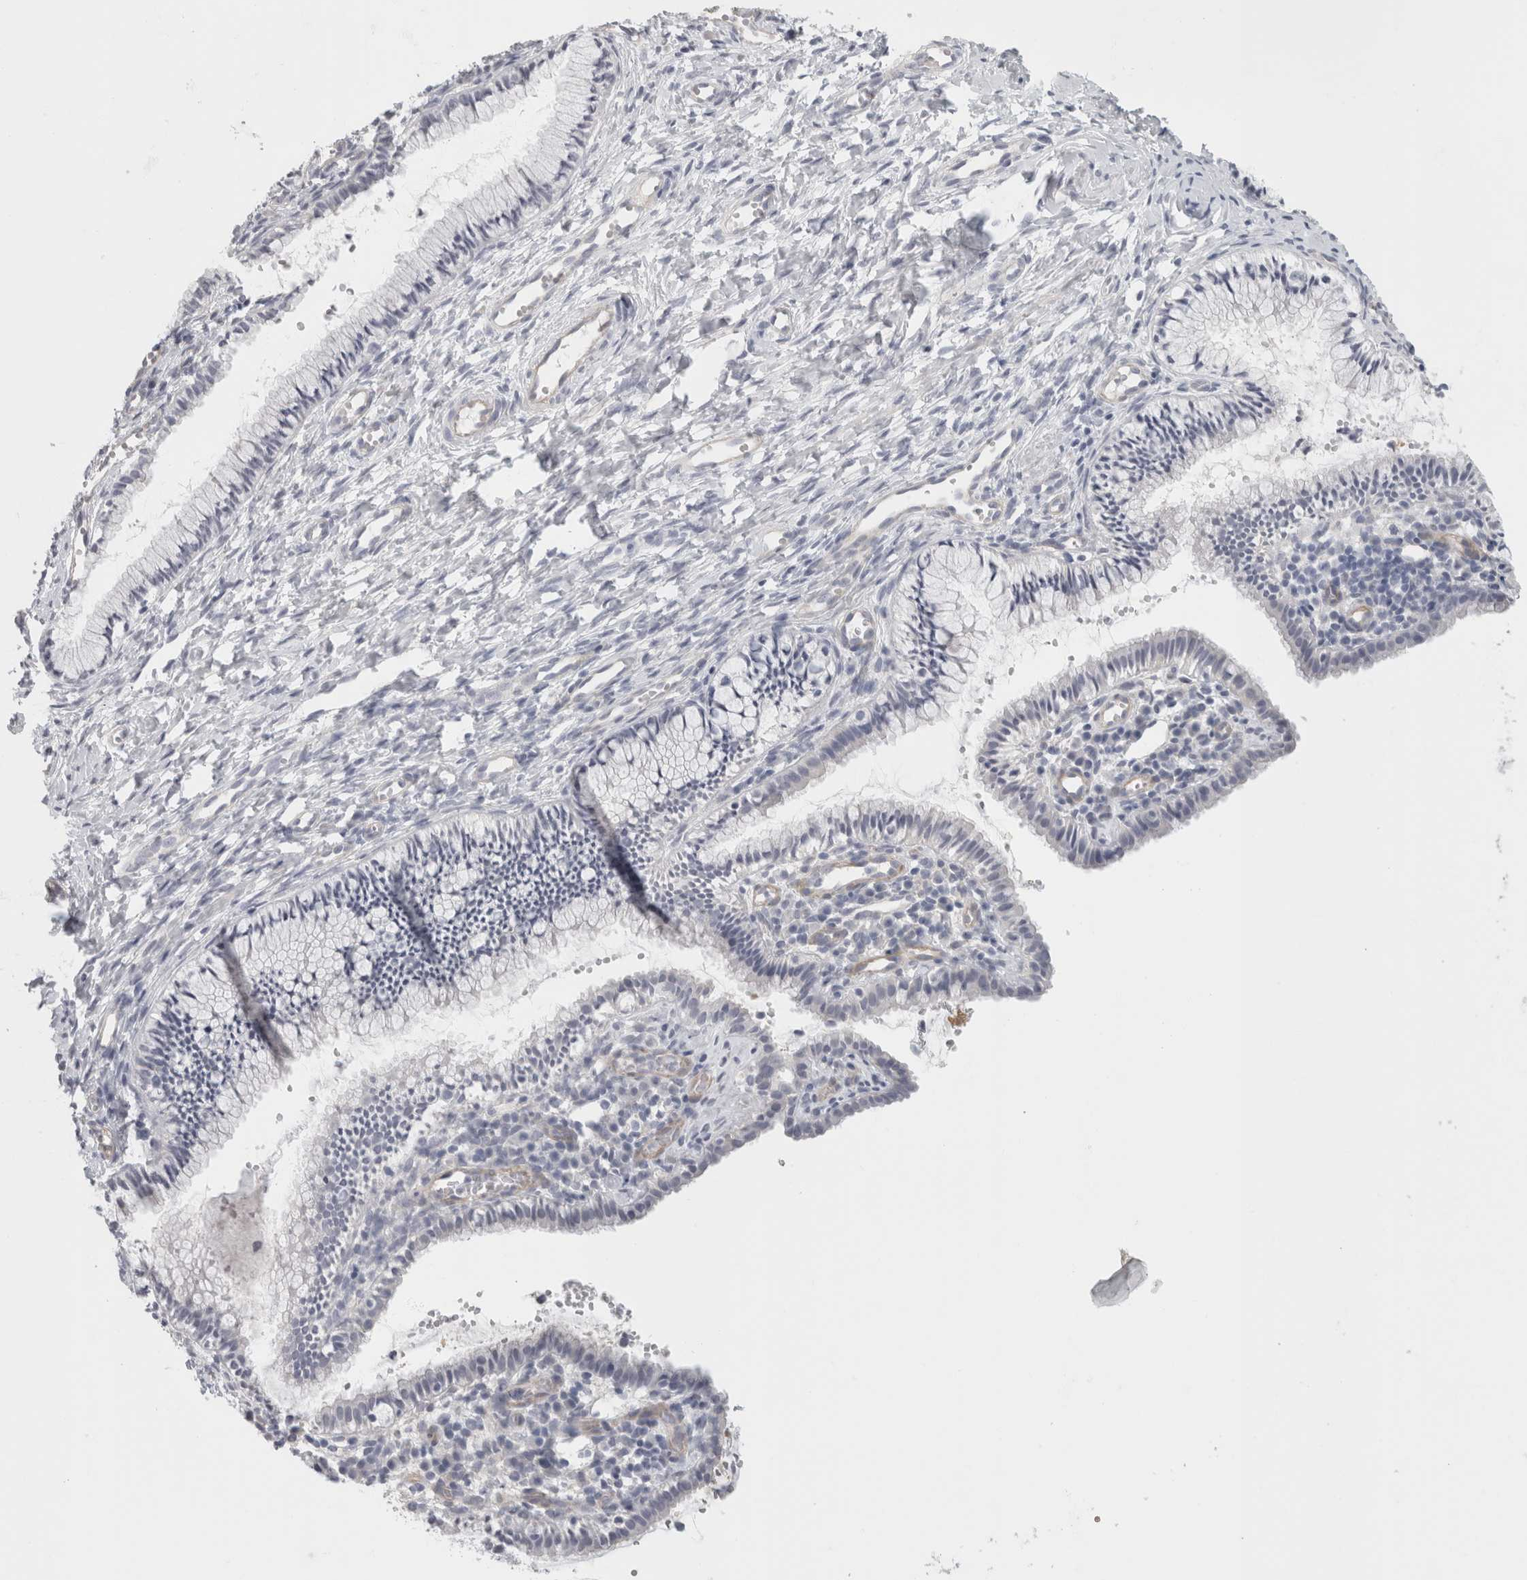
{"staining": {"intensity": "negative", "quantity": "none", "location": "none"}, "tissue": "cervix", "cell_type": "Glandular cells", "image_type": "normal", "snomed": [{"axis": "morphology", "description": "Normal tissue, NOS"}, {"axis": "topography", "description": "Cervix"}], "caption": "The image displays no staining of glandular cells in unremarkable cervix. (Stains: DAB immunohistochemistry (IHC) with hematoxylin counter stain, Microscopy: brightfield microscopy at high magnification).", "gene": "FBLIM1", "patient": {"sex": "female", "age": 27}}